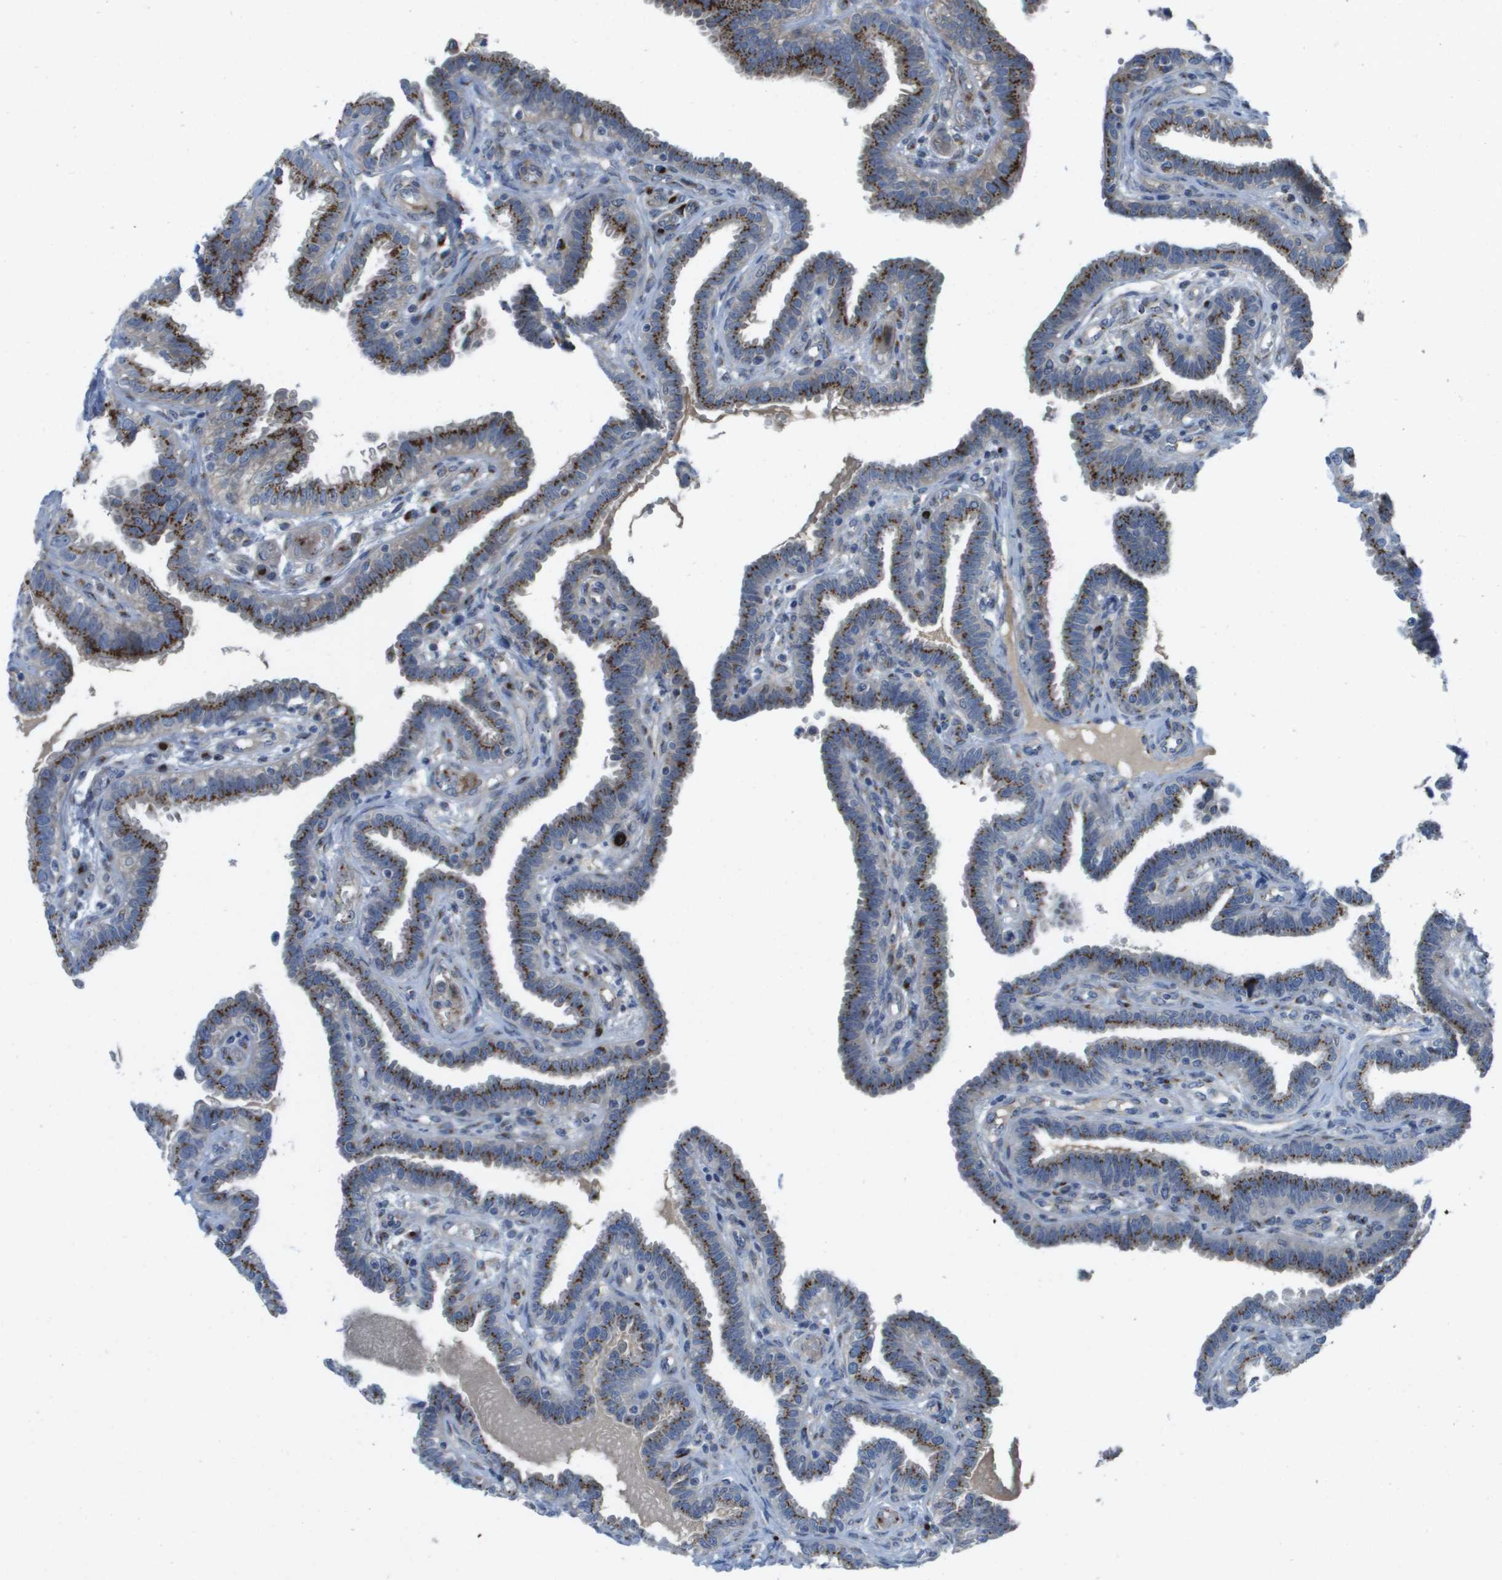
{"staining": {"intensity": "strong", "quantity": ">75%", "location": "cytoplasmic/membranous"}, "tissue": "fallopian tube", "cell_type": "Glandular cells", "image_type": "normal", "snomed": [{"axis": "morphology", "description": "Normal tissue, NOS"}, {"axis": "topography", "description": "Fallopian tube"}, {"axis": "topography", "description": "Placenta"}], "caption": "DAB (3,3'-diaminobenzidine) immunohistochemical staining of benign fallopian tube reveals strong cytoplasmic/membranous protein staining in about >75% of glandular cells. Ihc stains the protein of interest in brown and the nuclei are stained blue.", "gene": "QSOX2", "patient": {"sex": "female", "age": 34}}